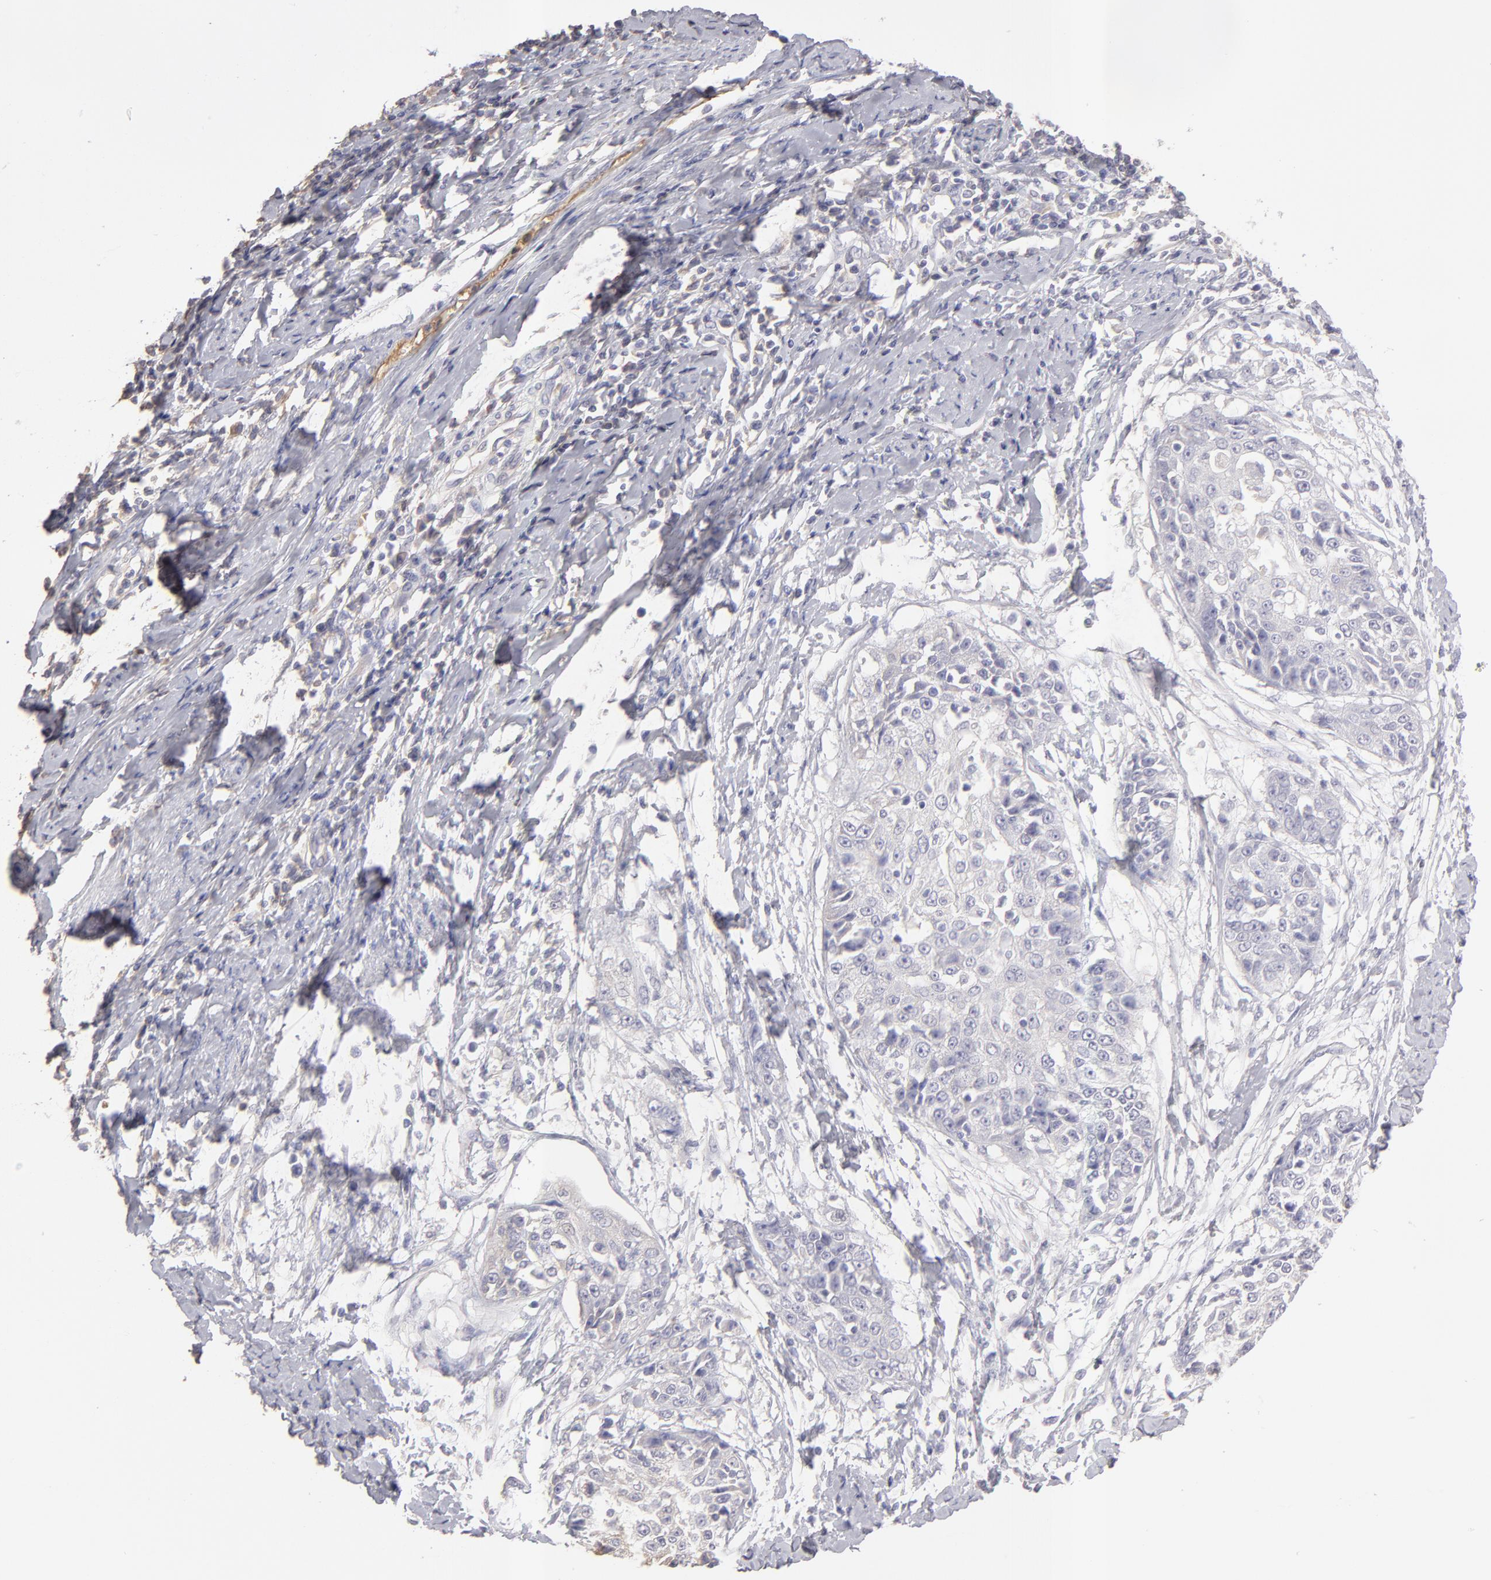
{"staining": {"intensity": "negative", "quantity": "none", "location": "none"}, "tissue": "cervical cancer", "cell_type": "Tumor cells", "image_type": "cancer", "snomed": [{"axis": "morphology", "description": "Squamous cell carcinoma, NOS"}, {"axis": "topography", "description": "Cervix"}], "caption": "Tumor cells are negative for brown protein staining in cervical squamous cell carcinoma. (Stains: DAB (3,3'-diaminobenzidine) immunohistochemistry (IHC) with hematoxylin counter stain, Microscopy: brightfield microscopy at high magnification).", "gene": "ABCC4", "patient": {"sex": "female", "age": 64}}